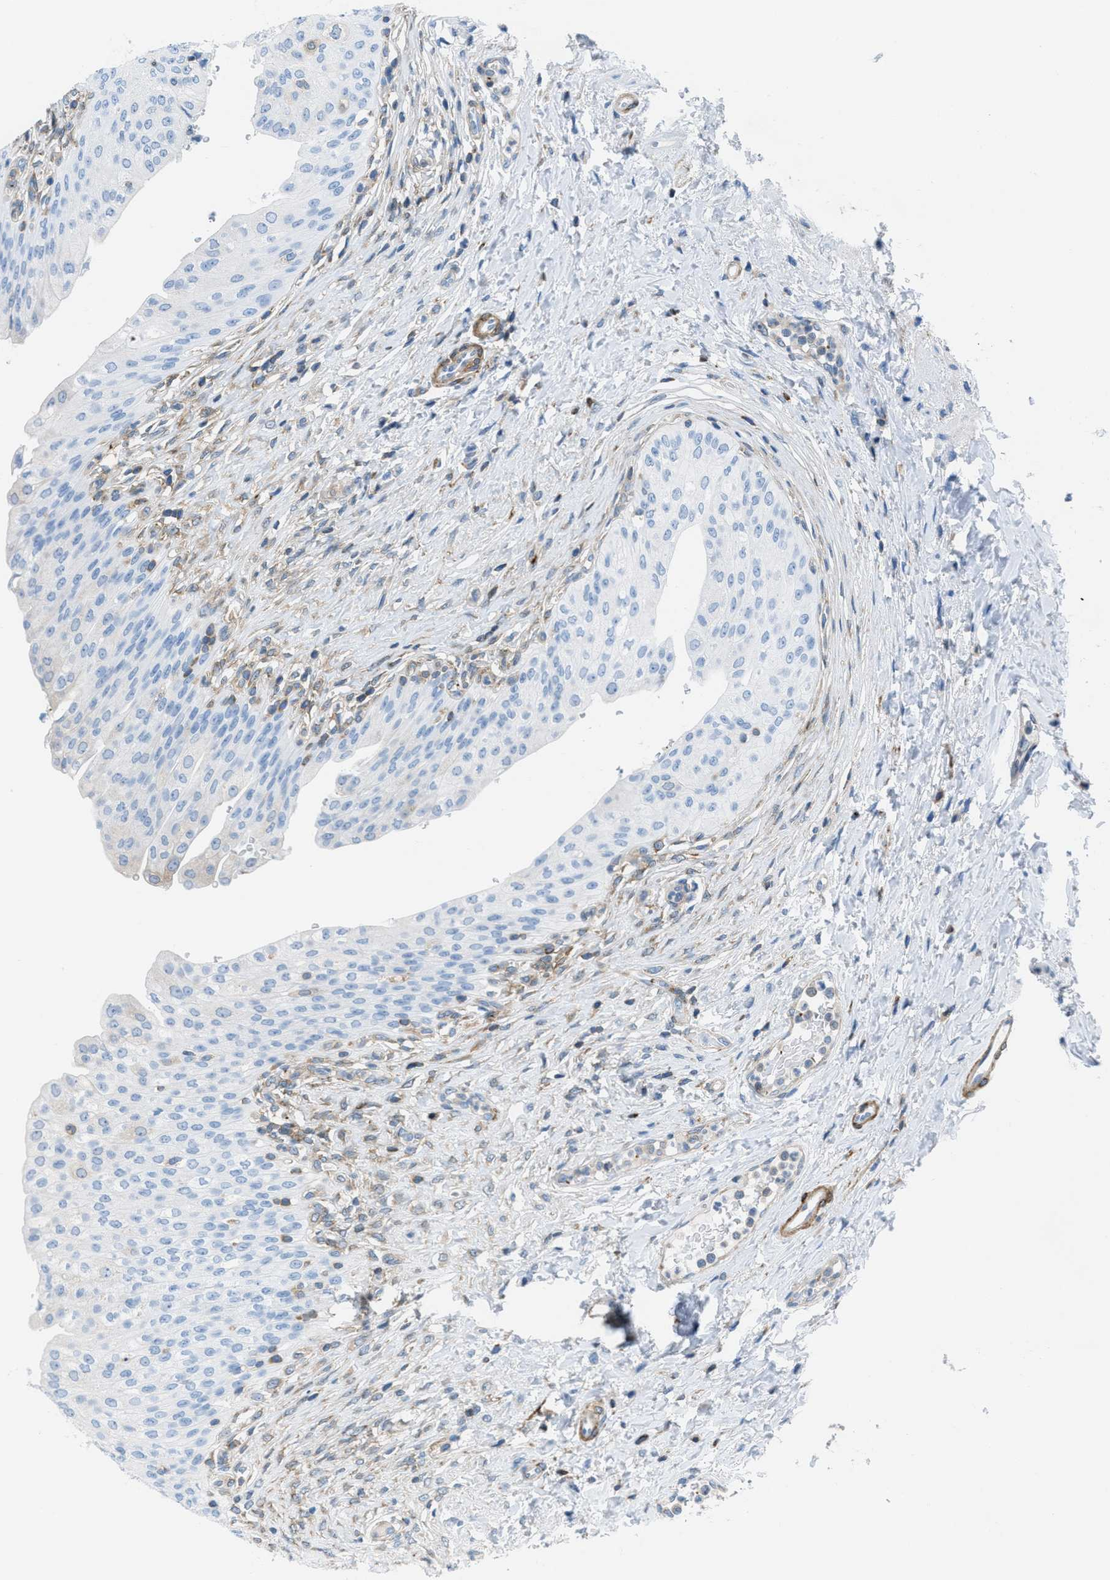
{"staining": {"intensity": "negative", "quantity": "none", "location": "none"}, "tissue": "urinary bladder", "cell_type": "Urothelial cells", "image_type": "normal", "snomed": [{"axis": "morphology", "description": "Urothelial carcinoma, High grade"}, {"axis": "topography", "description": "Urinary bladder"}], "caption": "This is an immunohistochemistry (IHC) photomicrograph of benign human urinary bladder. There is no positivity in urothelial cells.", "gene": "MAPRE2", "patient": {"sex": "male", "age": 46}}